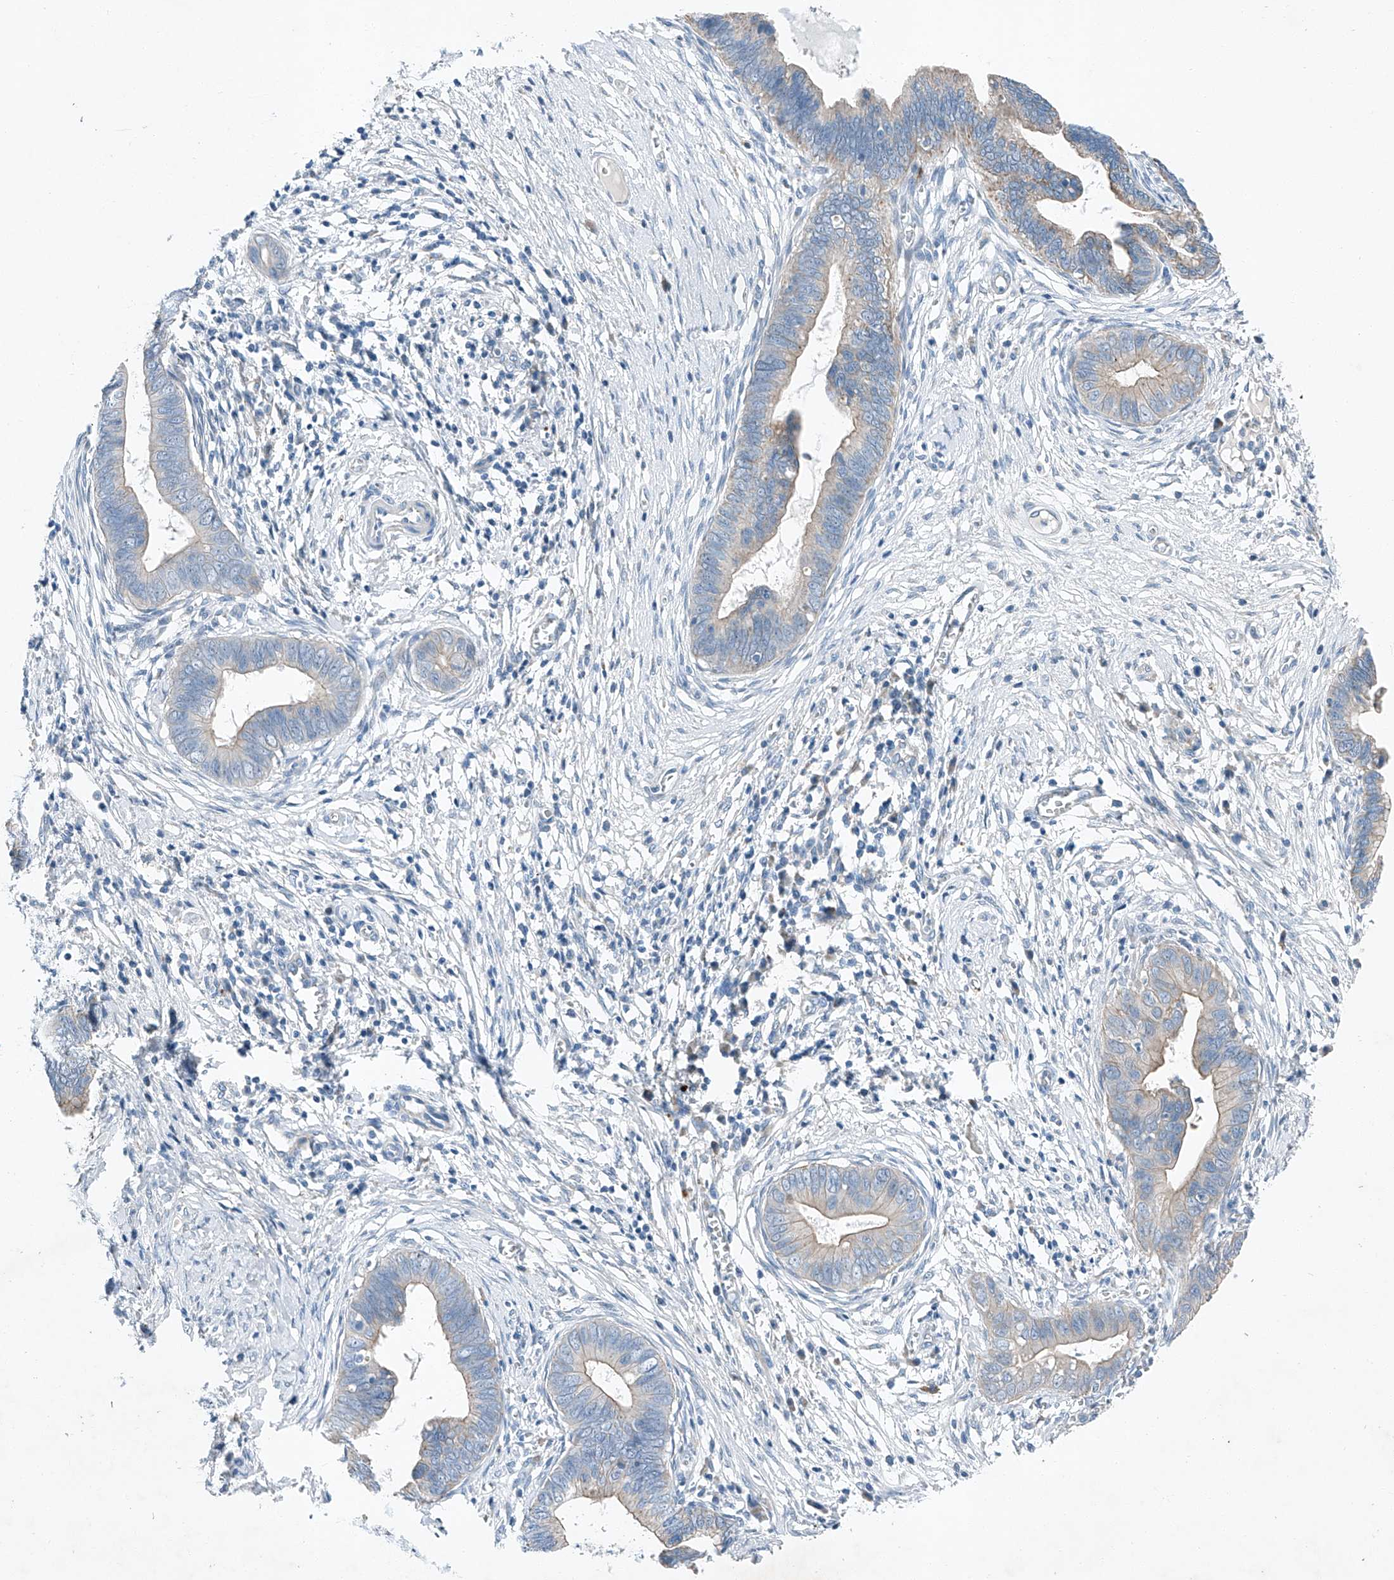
{"staining": {"intensity": "weak", "quantity": "<25%", "location": "cytoplasmic/membranous"}, "tissue": "cervical cancer", "cell_type": "Tumor cells", "image_type": "cancer", "snomed": [{"axis": "morphology", "description": "Adenocarcinoma, NOS"}, {"axis": "topography", "description": "Cervix"}], "caption": "This is an IHC micrograph of adenocarcinoma (cervical). There is no expression in tumor cells.", "gene": "MDGA1", "patient": {"sex": "female", "age": 44}}